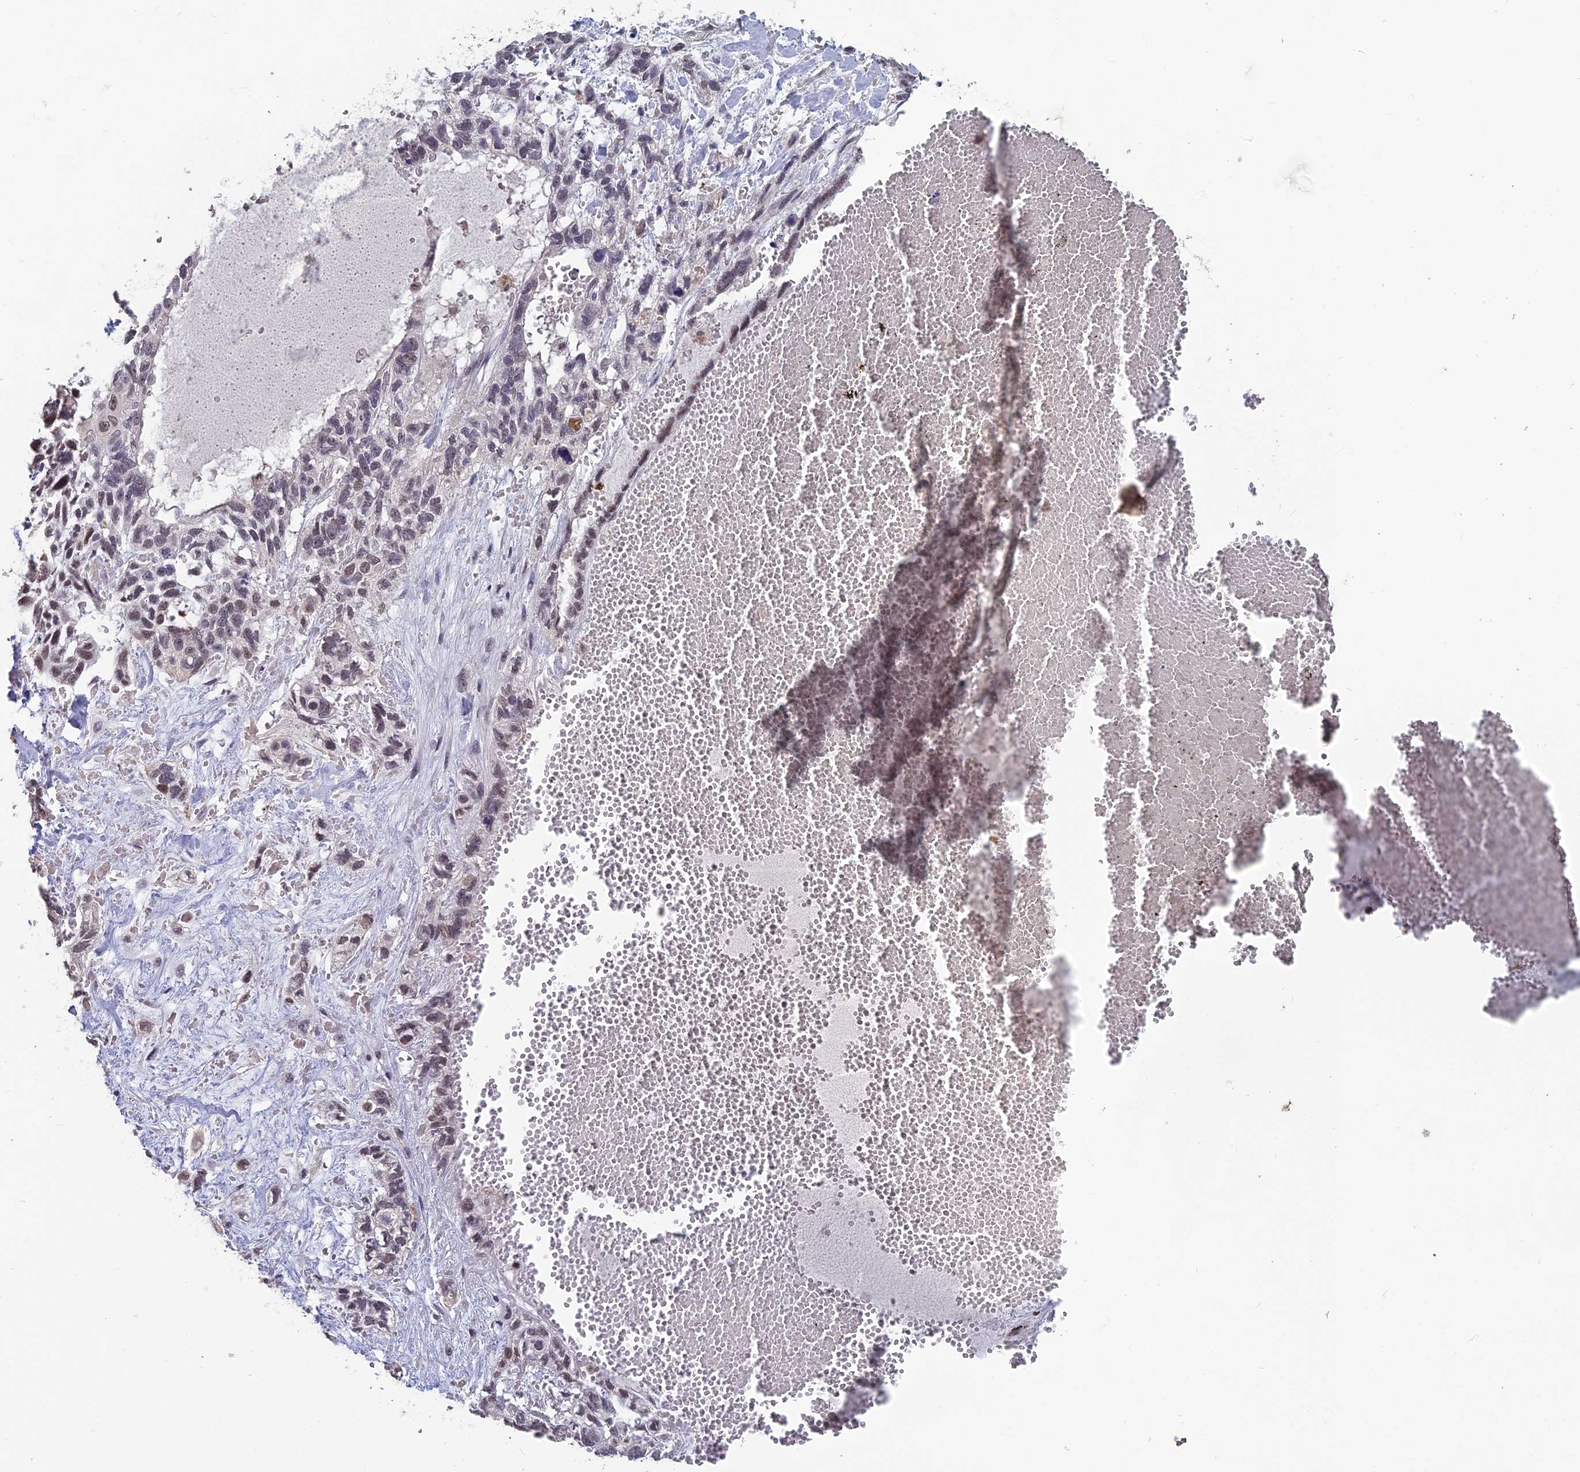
{"staining": {"intensity": "moderate", "quantity": "25%-75%", "location": "nuclear"}, "tissue": "skin cancer", "cell_type": "Tumor cells", "image_type": "cancer", "snomed": [{"axis": "morphology", "description": "Basal cell carcinoma"}, {"axis": "topography", "description": "Skin"}], "caption": "The immunohistochemical stain highlights moderate nuclear expression in tumor cells of skin basal cell carcinoma tissue.", "gene": "MT-CO3", "patient": {"sex": "male", "age": 88}}